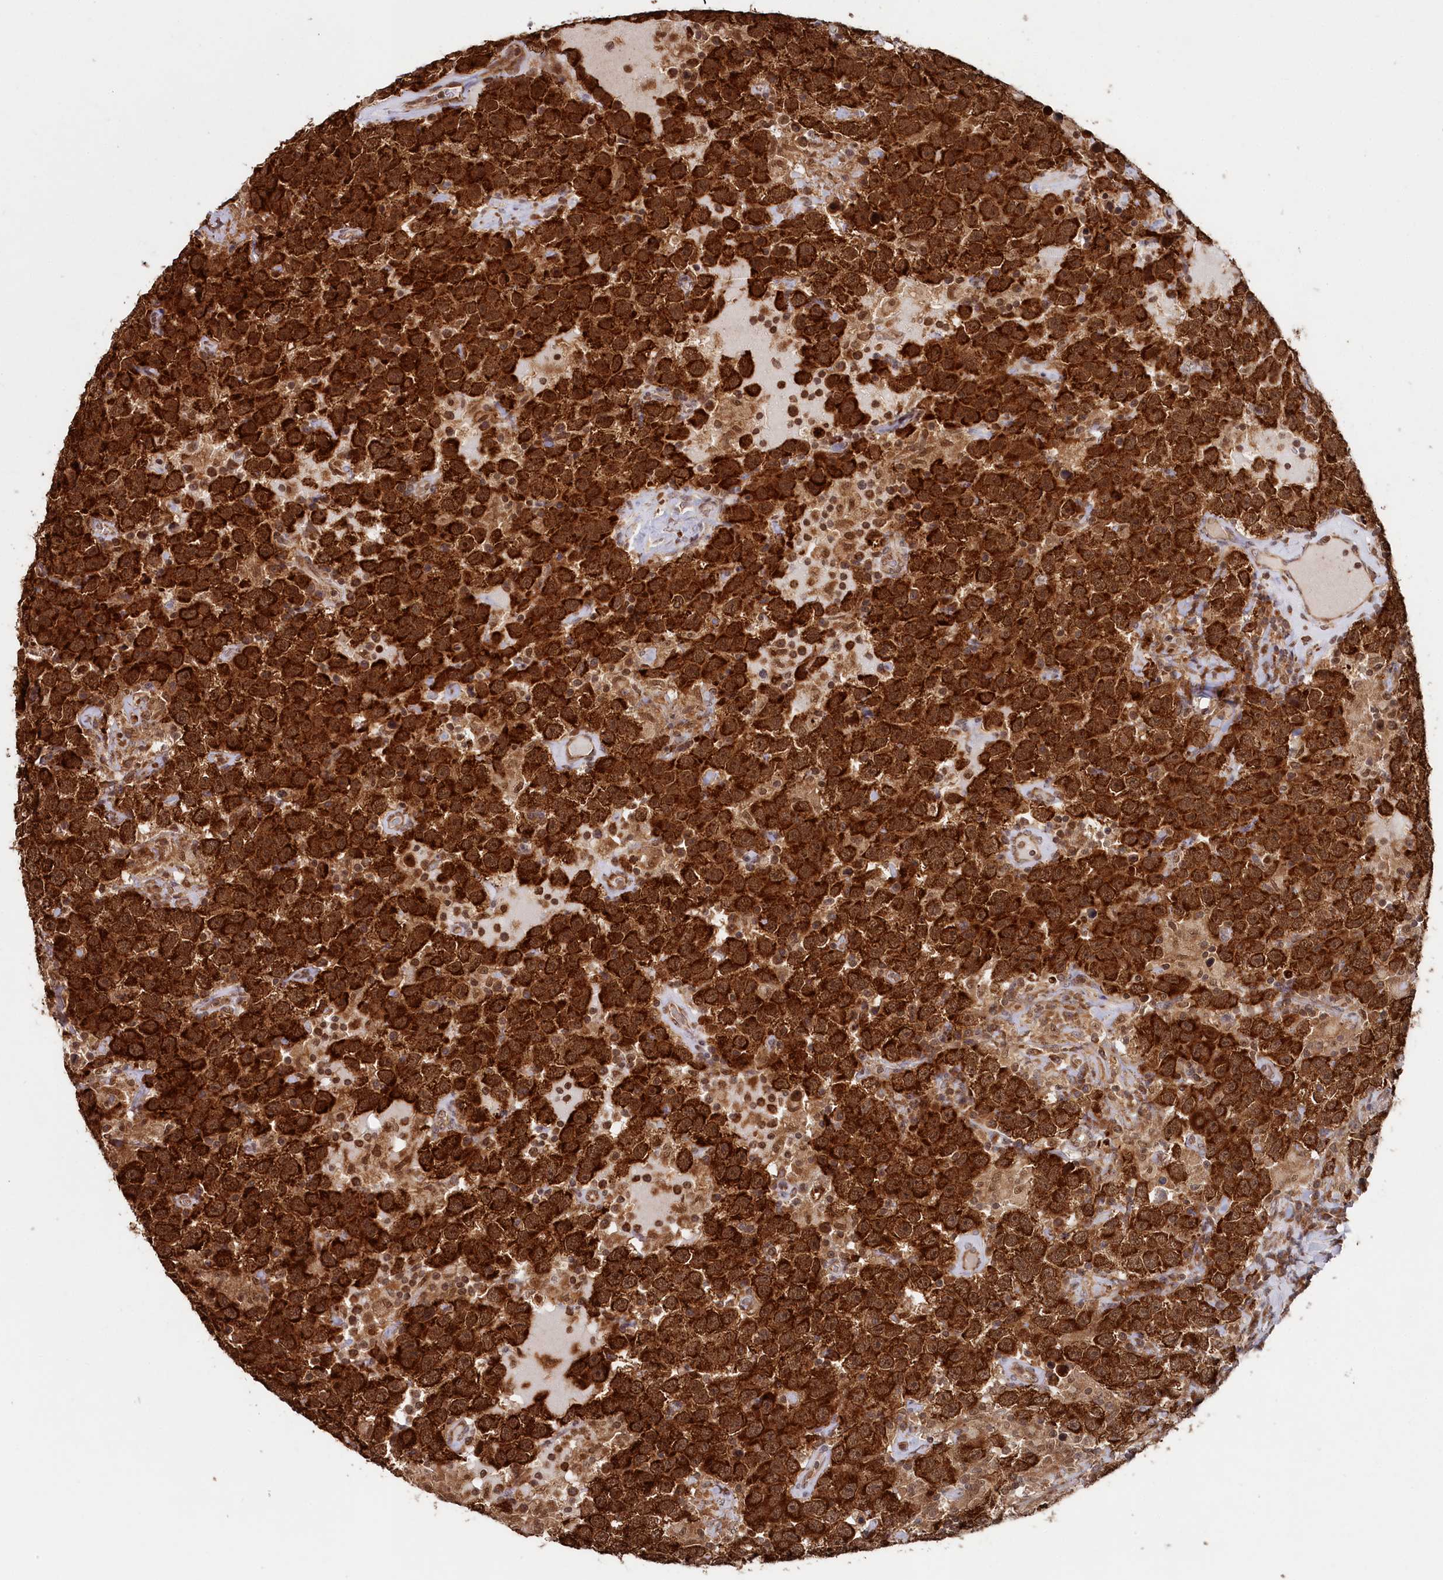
{"staining": {"intensity": "strong", "quantity": ">75%", "location": "cytoplasmic/membranous"}, "tissue": "testis cancer", "cell_type": "Tumor cells", "image_type": "cancer", "snomed": [{"axis": "morphology", "description": "Seminoma, NOS"}, {"axis": "topography", "description": "Testis"}], "caption": "Immunohistochemical staining of human testis cancer (seminoma) reveals high levels of strong cytoplasmic/membranous positivity in approximately >75% of tumor cells.", "gene": "WAPL", "patient": {"sex": "male", "age": 41}}